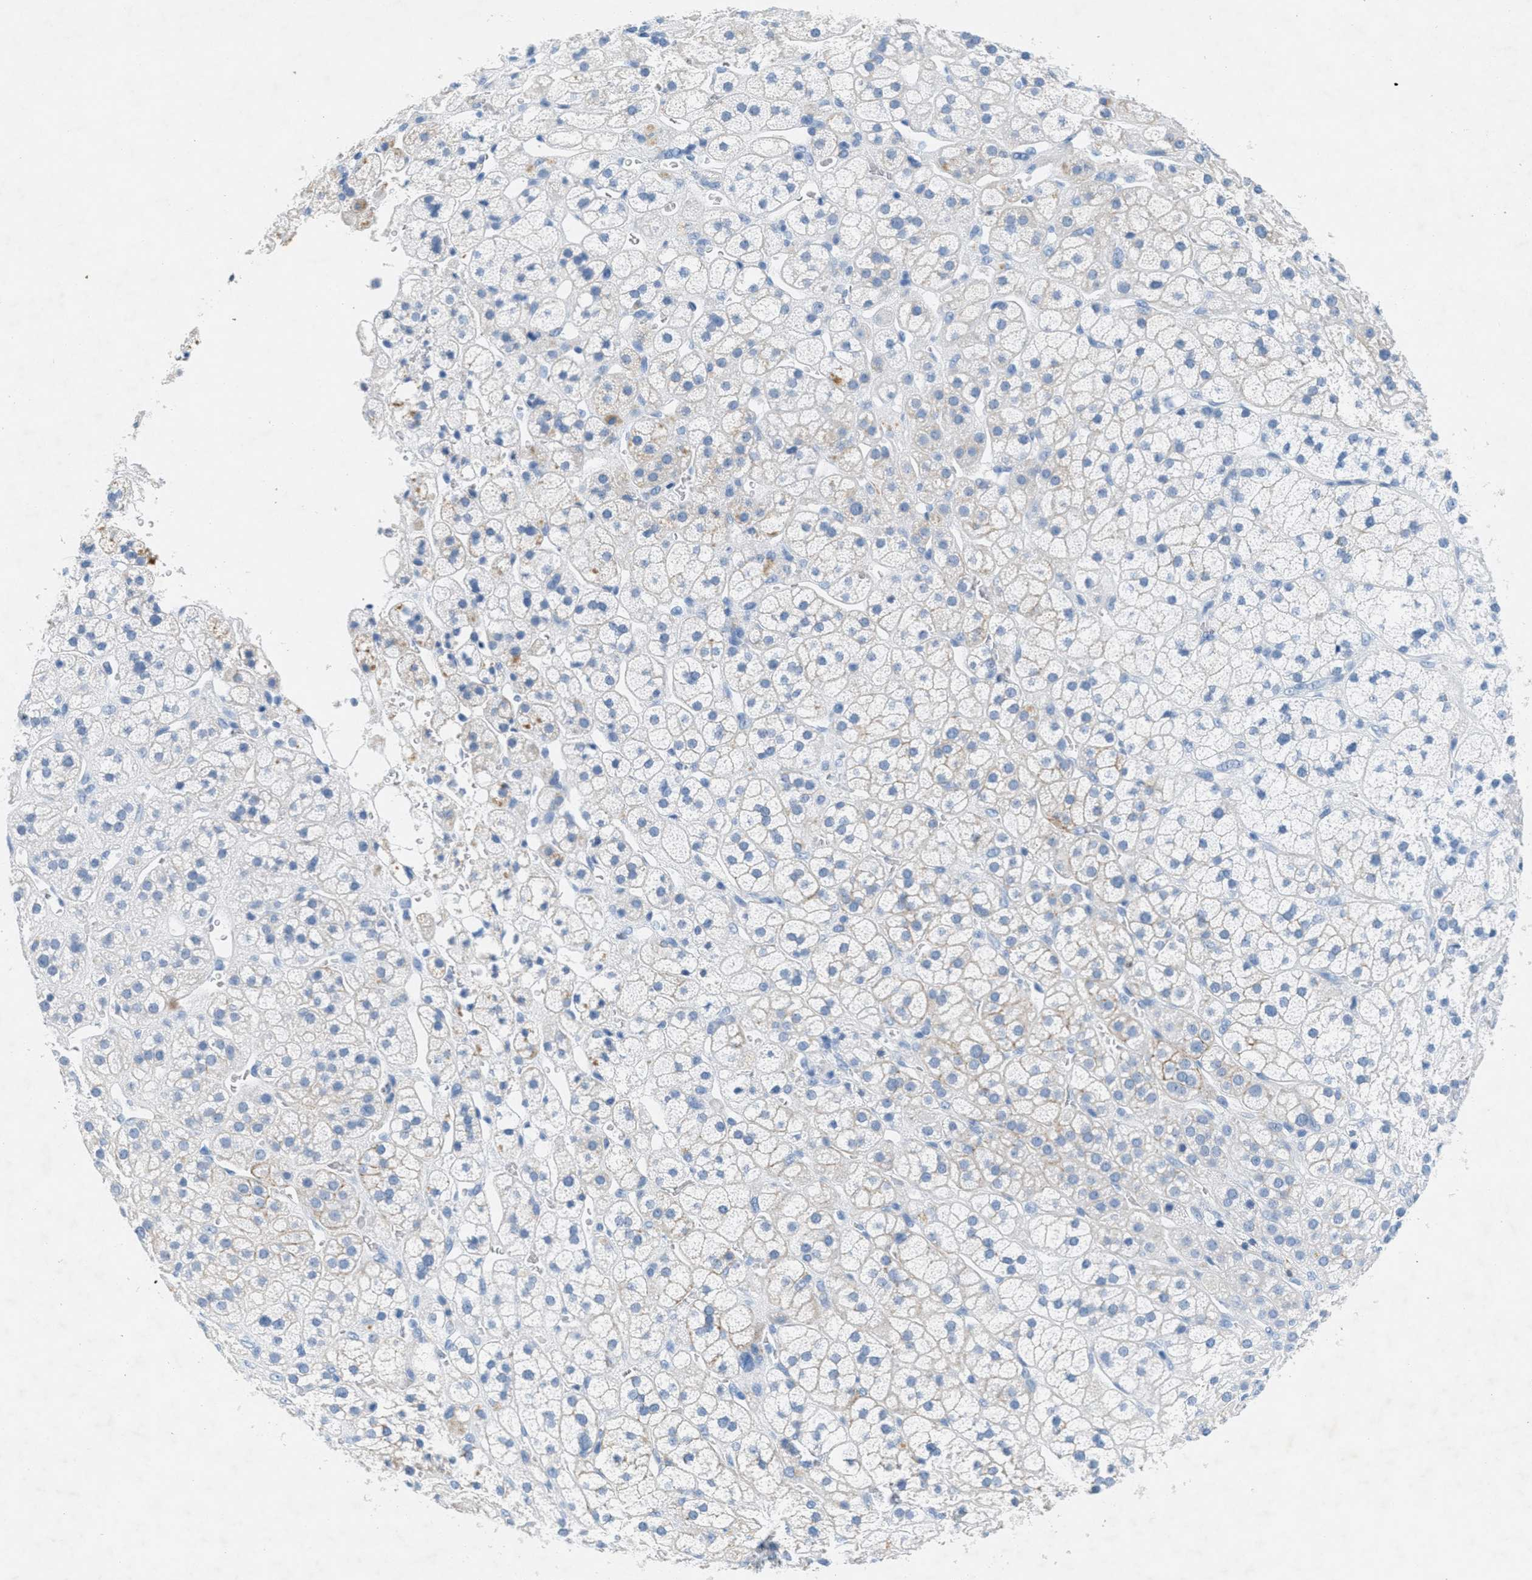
{"staining": {"intensity": "negative", "quantity": "none", "location": "none"}, "tissue": "adrenal gland", "cell_type": "Glandular cells", "image_type": "normal", "snomed": [{"axis": "morphology", "description": "Normal tissue, NOS"}, {"axis": "topography", "description": "Adrenal gland"}], "caption": "Adrenal gland stained for a protein using IHC exhibits no positivity glandular cells.", "gene": "GPM6A", "patient": {"sex": "male", "age": 56}}